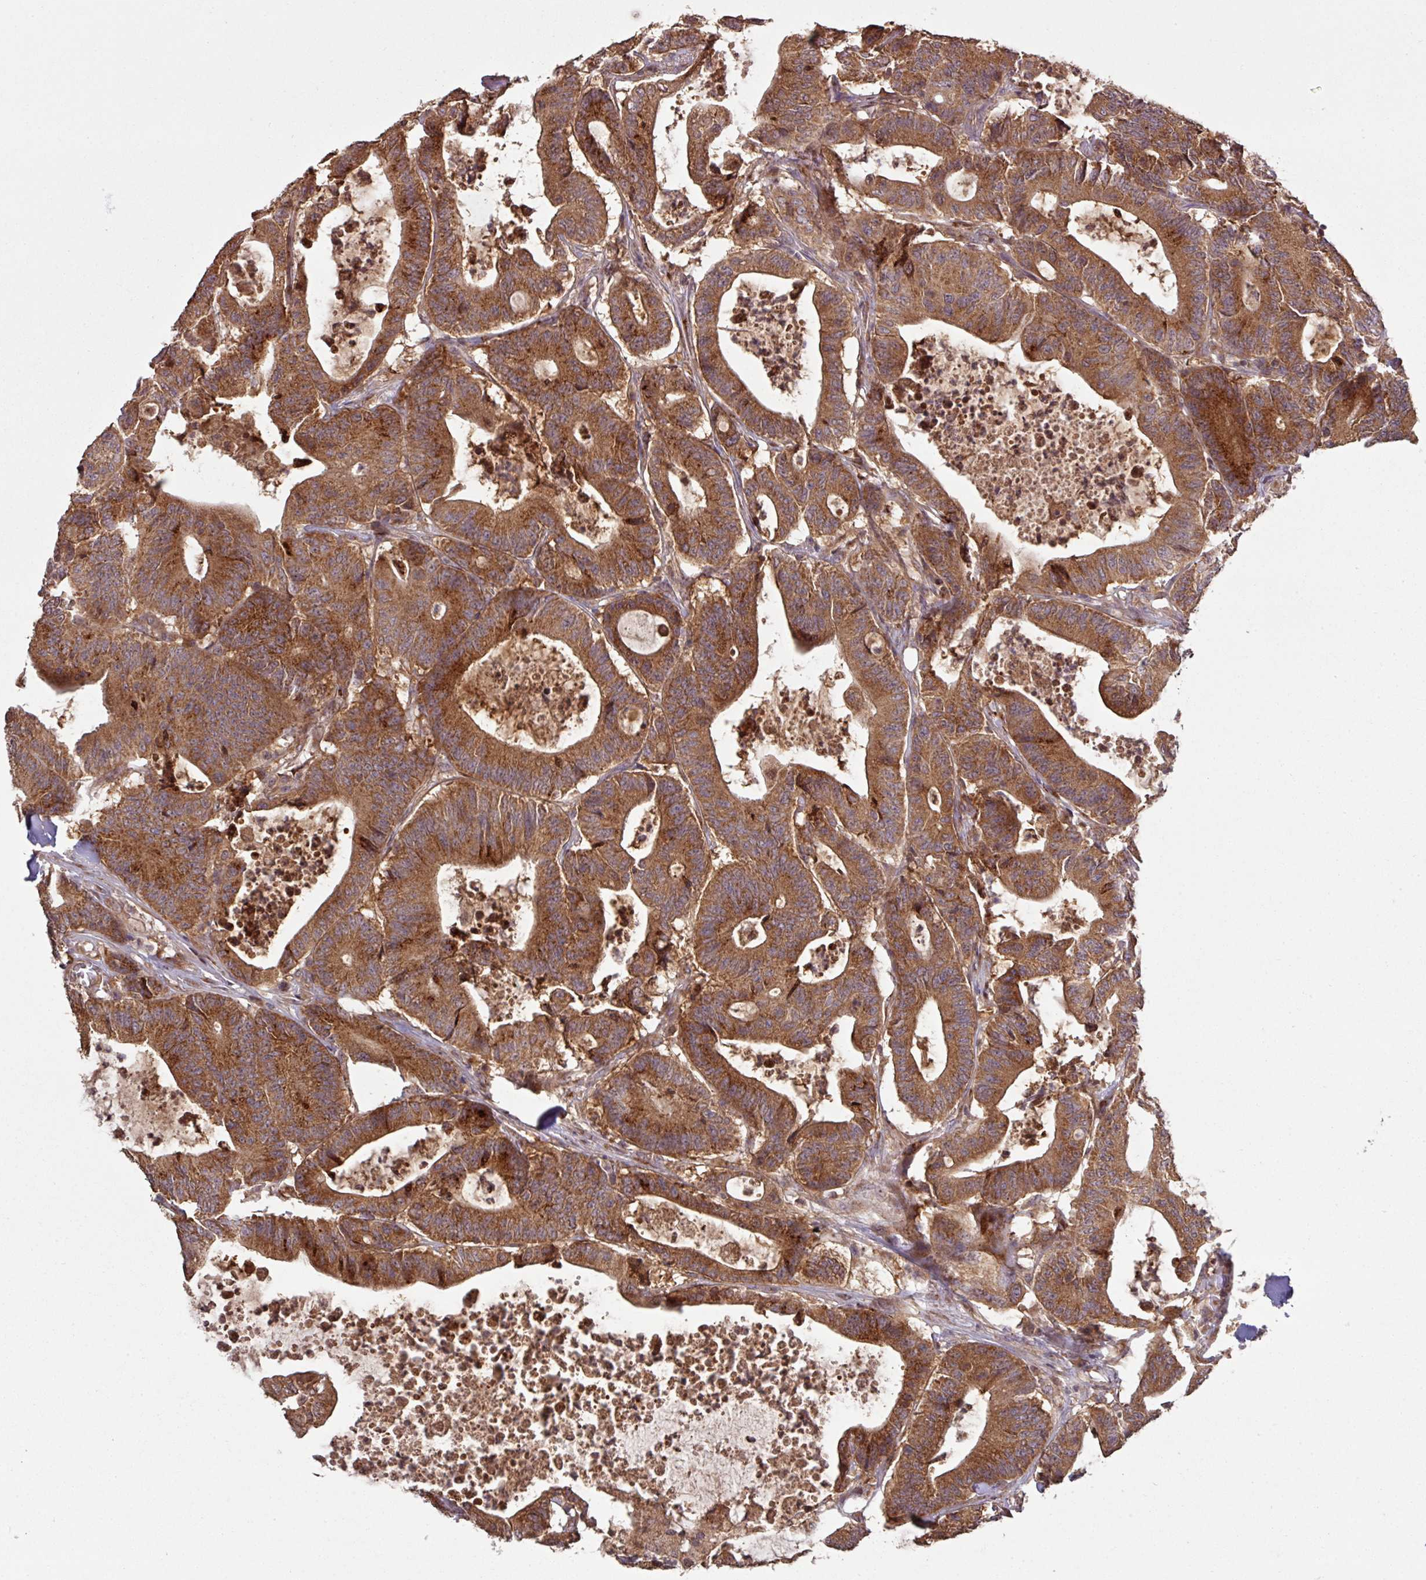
{"staining": {"intensity": "strong", "quantity": ">75%", "location": "cytoplasmic/membranous"}, "tissue": "colorectal cancer", "cell_type": "Tumor cells", "image_type": "cancer", "snomed": [{"axis": "morphology", "description": "Adenocarcinoma, NOS"}, {"axis": "topography", "description": "Colon"}], "caption": "Immunohistochemical staining of human colorectal cancer (adenocarcinoma) shows strong cytoplasmic/membranous protein positivity in approximately >75% of tumor cells. (DAB IHC, brown staining for protein, blue staining for nuclei).", "gene": "MRRF", "patient": {"sex": "female", "age": 84}}